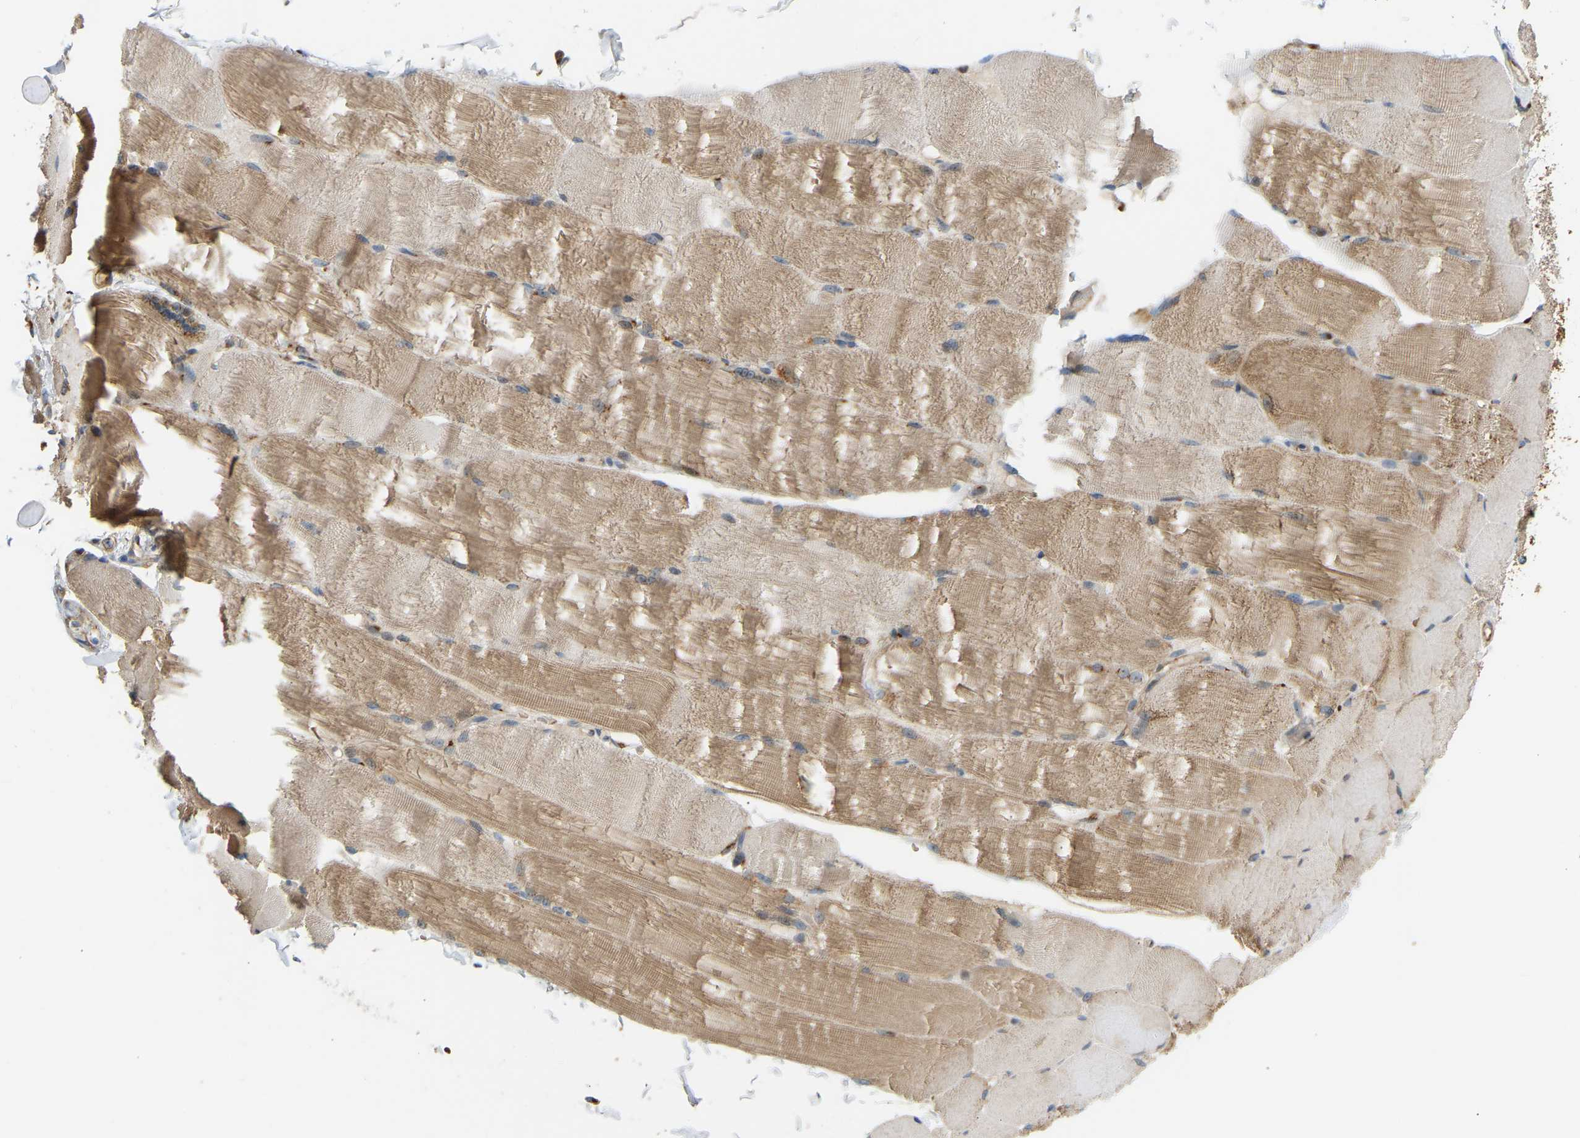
{"staining": {"intensity": "moderate", "quantity": "25%-75%", "location": "cytoplasmic/membranous"}, "tissue": "skeletal muscle", "cell_type": "Myocytes", "image_type": "normal", "snomed": [{"axis": "morphology", "description": "Normal tissue, NOS"}, {"axis": "topography", "description": "Skin"}, {"axis": "topography", "description": "Skeletal muscle"}], "caption": "Benign skeletal muscle reveals moderate cytoplasmic/membranous expression in about 25%-75% of myocytes The protein of interest is stained brown, and the nuclei are stained in blue (DAB IHC with brightfield microscopy, high magnification)..", "gene": "YIPF2", "patient": {"sex": "male", "age": 83}}